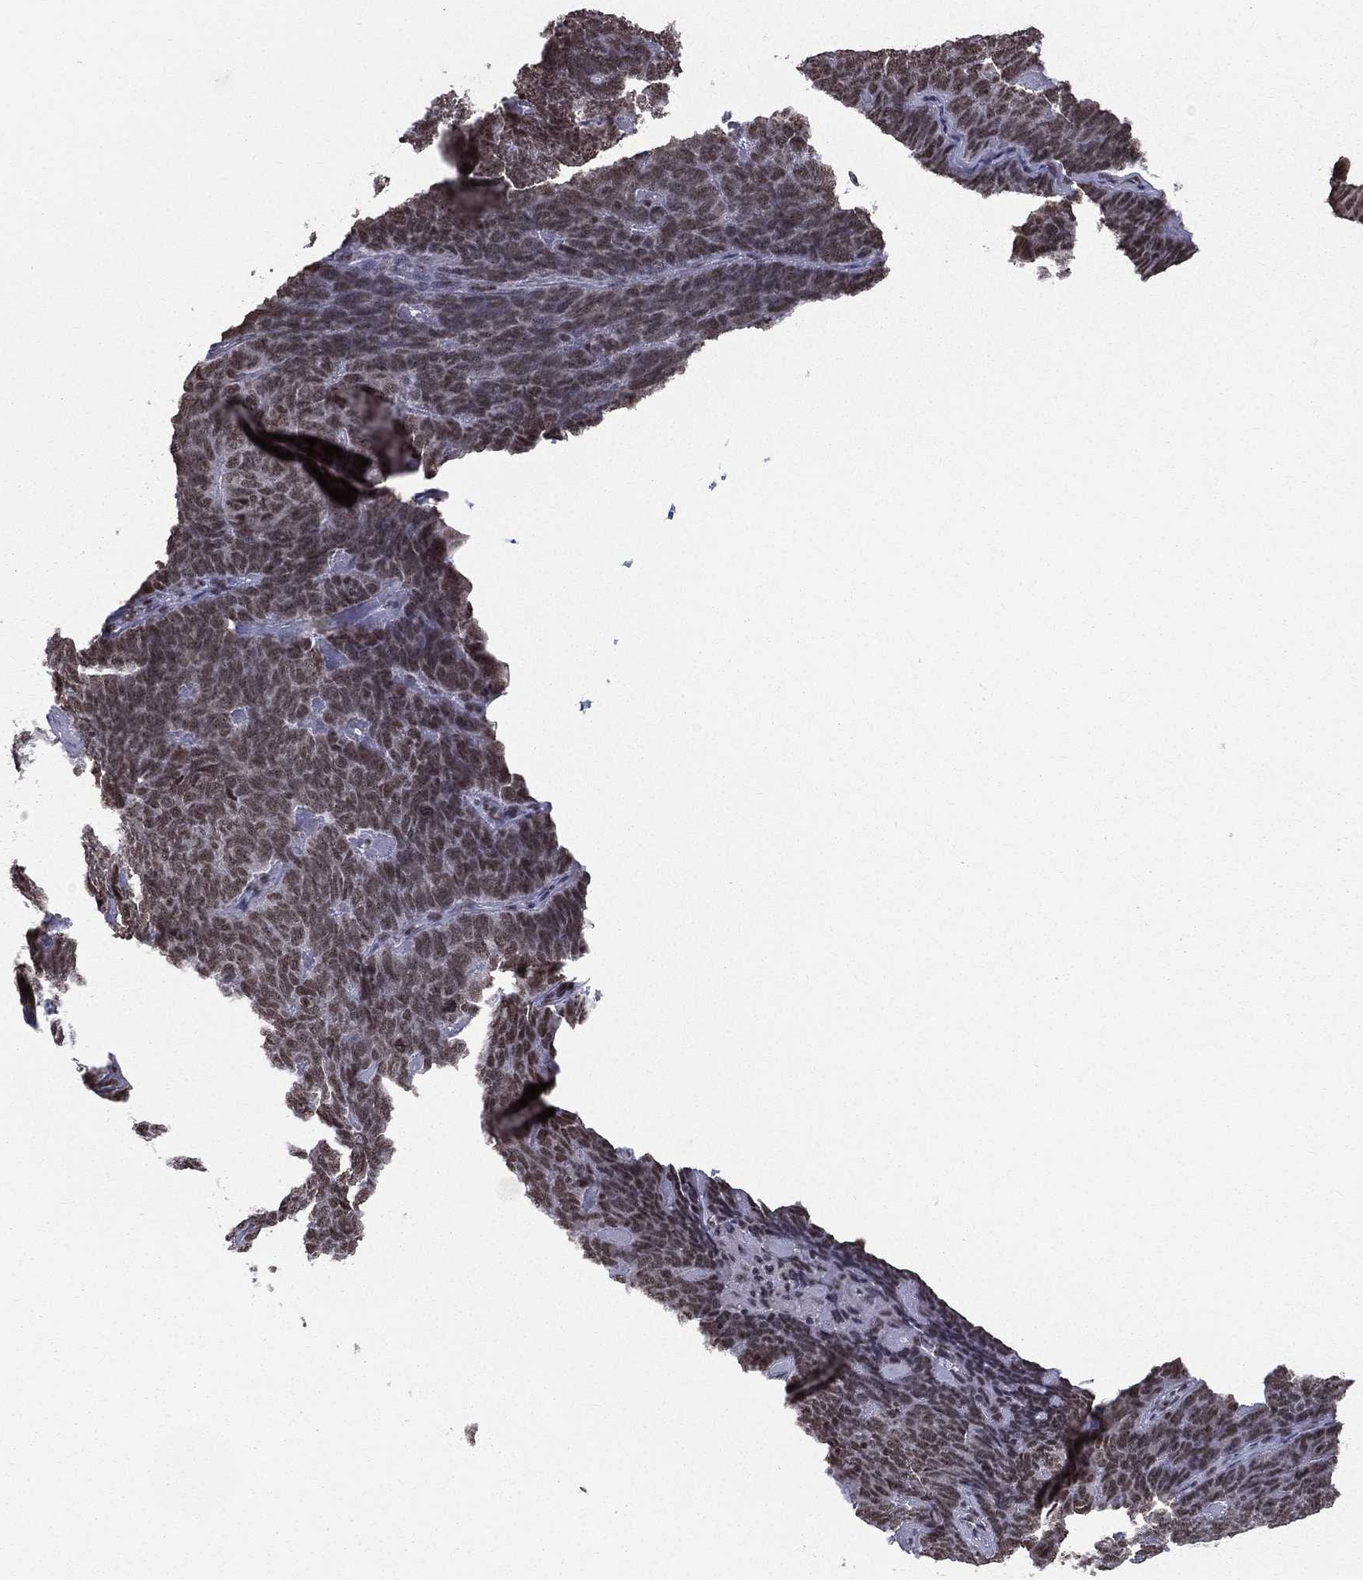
{"staining": {"intensity": "moderate", "quantity": ">75%", "location": "nuclear"}, "tissue": "skin cancer", "cell_type": "Tumor cells", "image_type": "cancer", "snomed": [{"axis": "morphology", "description": "Squamous cell carcinoma, NOS"}, {"axis": "topography", "description": "Skin"}, {"axis": "topography", "description": "Anal"}], "caption": "The micrograph demonstrates staining of squamous cell carcinoma (skin), revealing moderate nuclear protein expression (brown color) within tumor cells. The staining was performed using DAB (3,3'-diaminobenzidine), with brown indicating positive protein expression. Nuclei are stained blue with hematoxylin.", "gene": "RFX7", "patient": {"sex": "female", "age": 51}}